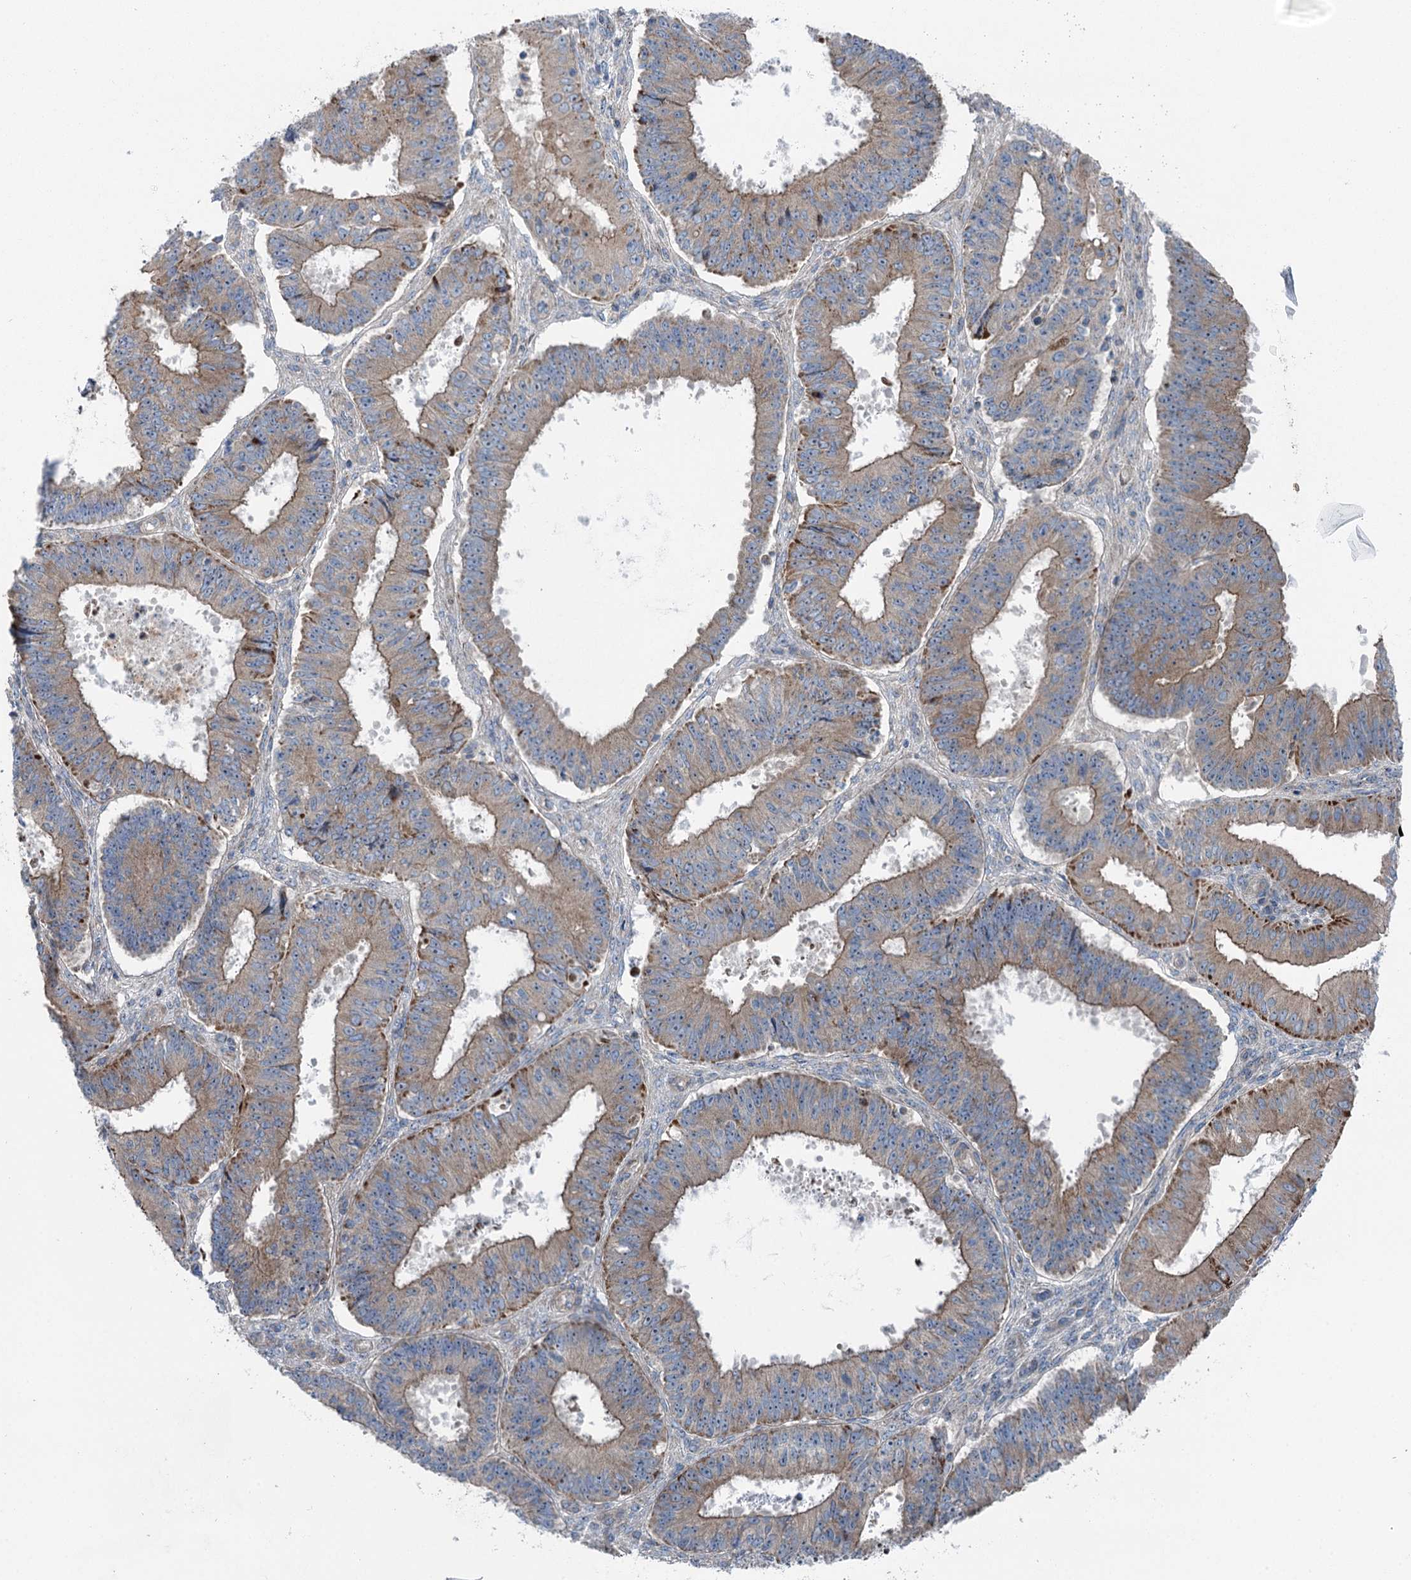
{"staining": {"intensity": "weak", "quantity": ">75%", "location": "cytoplasmic/membranous"}, "tissue": "ovarian cancer", "cell_type": "Tumor cells", "image_type": "cancer", "snomed": [{"axis": "morphology", "description": "Carcinoma, endometroid"}, {"axis": "topography", "description": "Appendix"}, {"axis": "topography", "description": "Ovary"}], "caption": "IHC photomicrograph of ovarian cancer stained for a protein (brown), which displays low levels of weak cytoplasmic/membranous expression in about >75% of tumor cells.", "gene": "MARK2", "patient": {"sex": "female", "age": 42}}